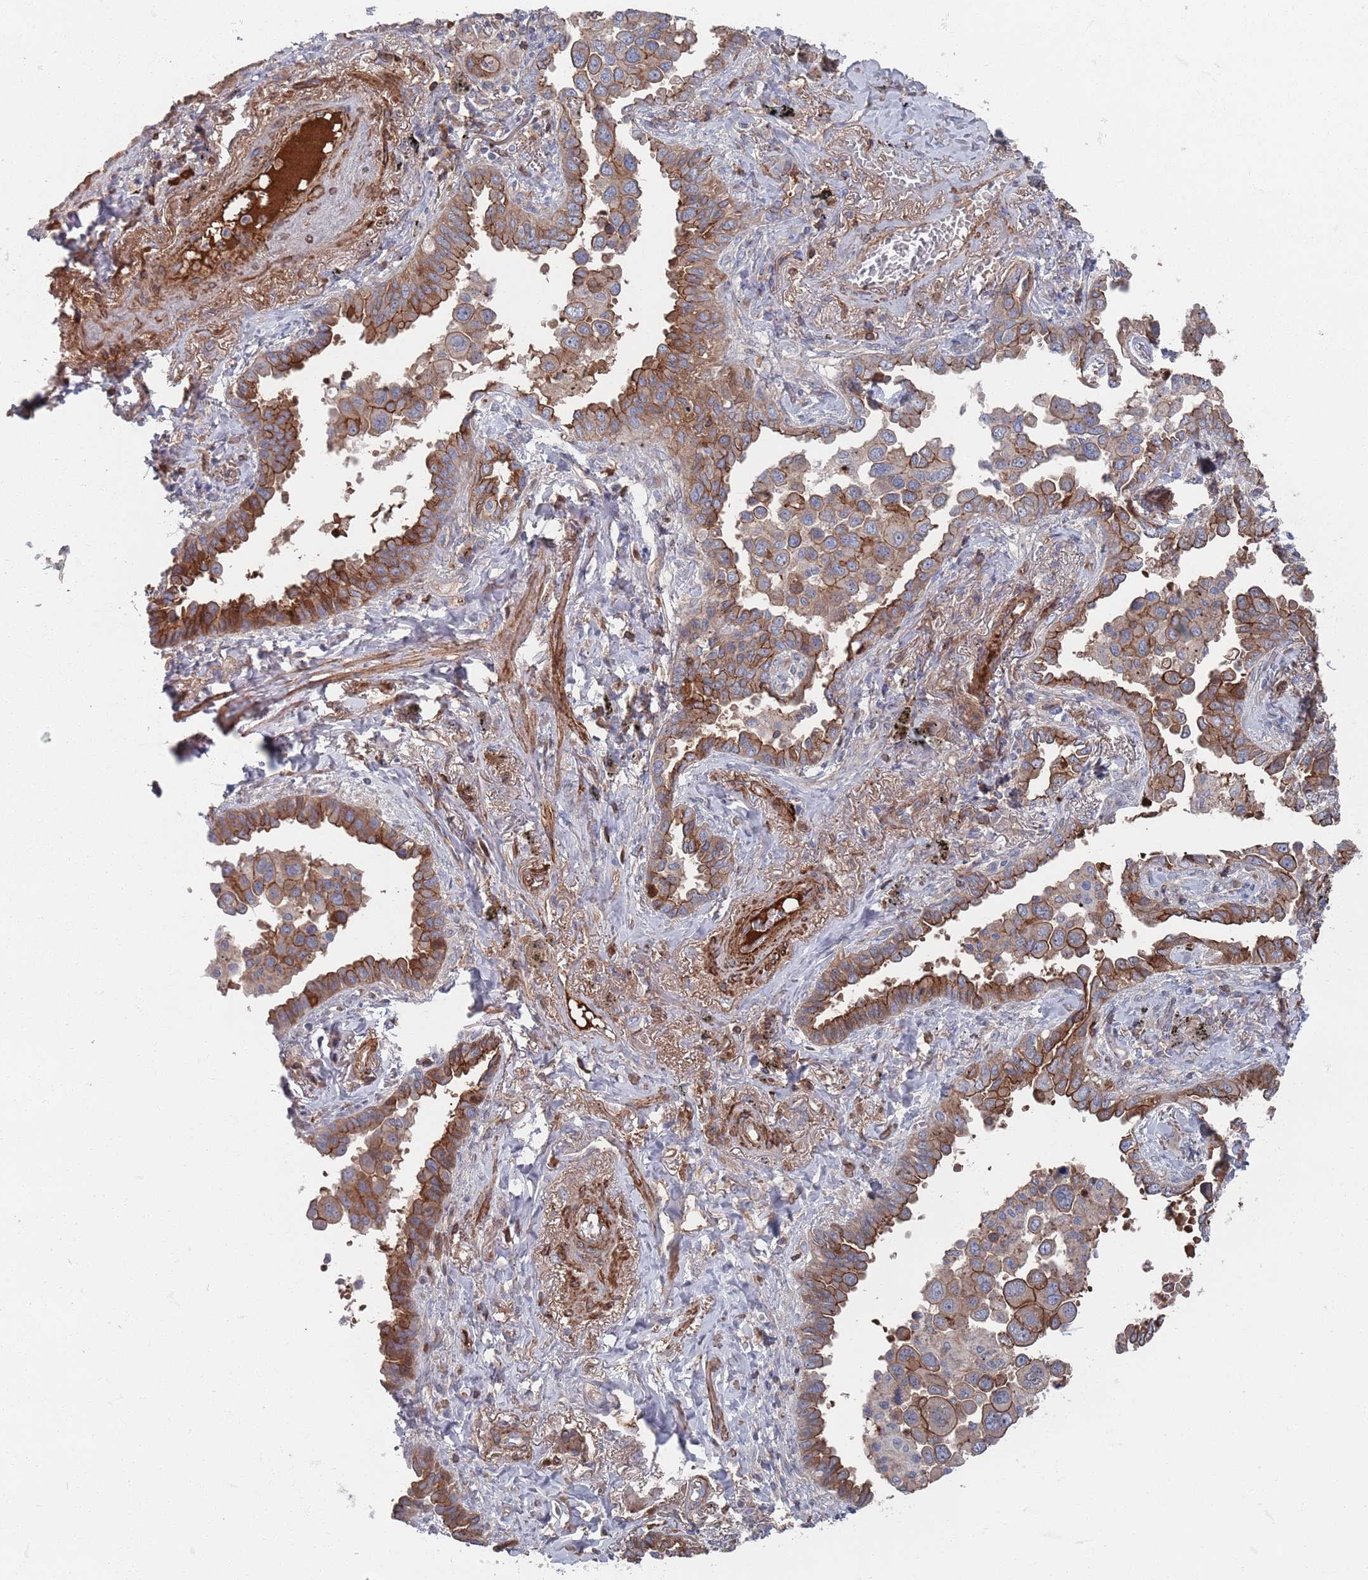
{"staining": {"intensity": "moderate", "quantity": ">75%", "location": "cytoplasmic/membranous"}, "tissue": "lung cancer", "cell_type": "Tumor cells", "image_type": "cancer", "snomed": [{"axis": "morphology", "description": "Adenocarcinoma, NOS"}, {"axis": "topography", "description": "Lung"}], "caption": "Immunohistochemical staining of human lung cancer exhibits moderate cytoplasmic/membranous protein expression in about >75% of tumor cells.", "gene": "PLEKHA4", "patient": {"sex": "male", "age": 67}}